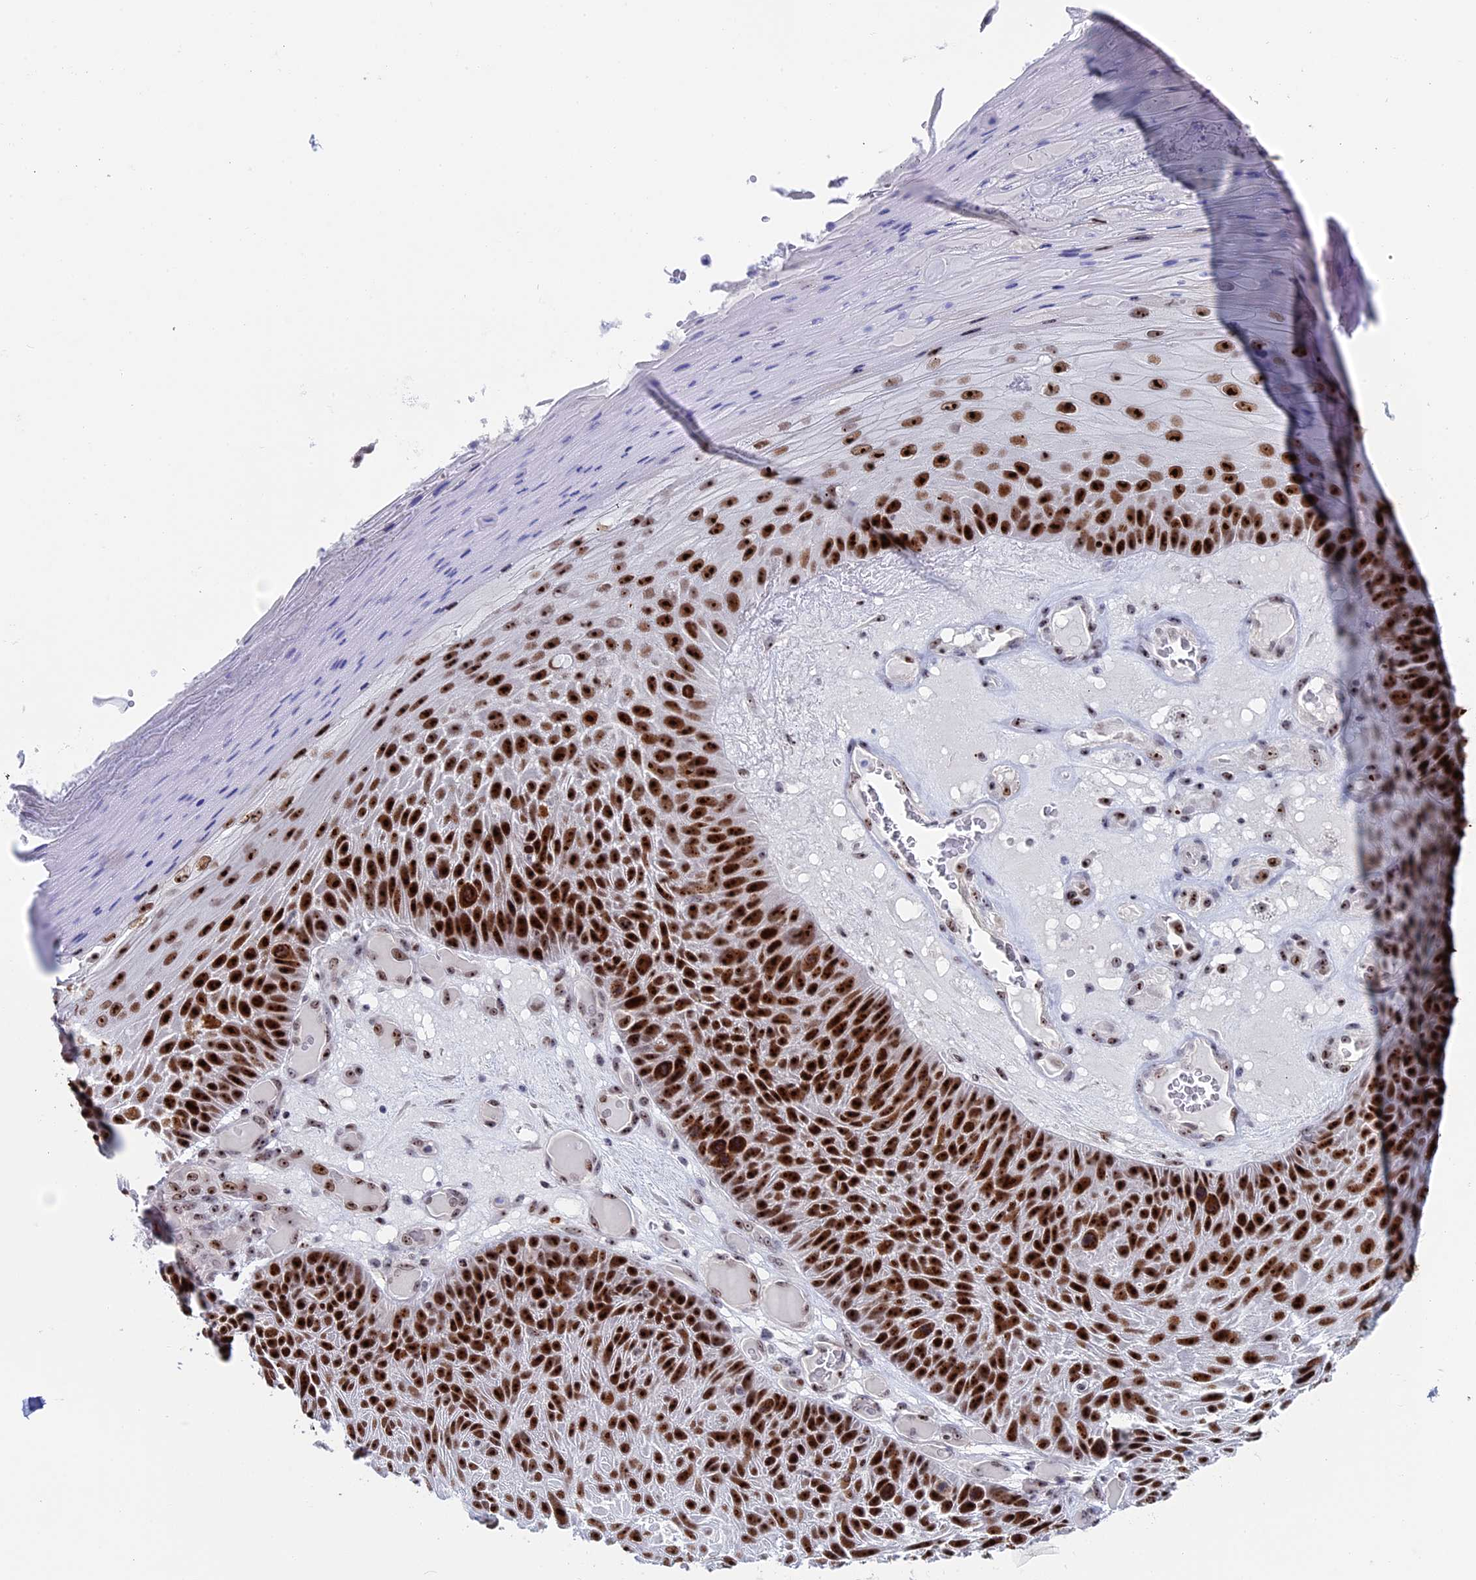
{"staining": {"intensity": "strong", "quantity": ">75%", "location": "nuclear"}, "tissue": "skin cancer", "cell_type": "Tumor cells", "image_type": "cancer", "snomed": [{"axis": "morphology", "description": "Squamous cell carcinoma, NOS"}, {"axis": "topography", "description": "Skin"}], "caption": "This photomicrograph reveals immunohistochemistry staining of human skin cancer (squamous cell carcinoma), with high strong nuclear positivity in about >75% of tumor cells.", "gene": "CCDC86", "patient": {"sex": "female", "age": 88}}